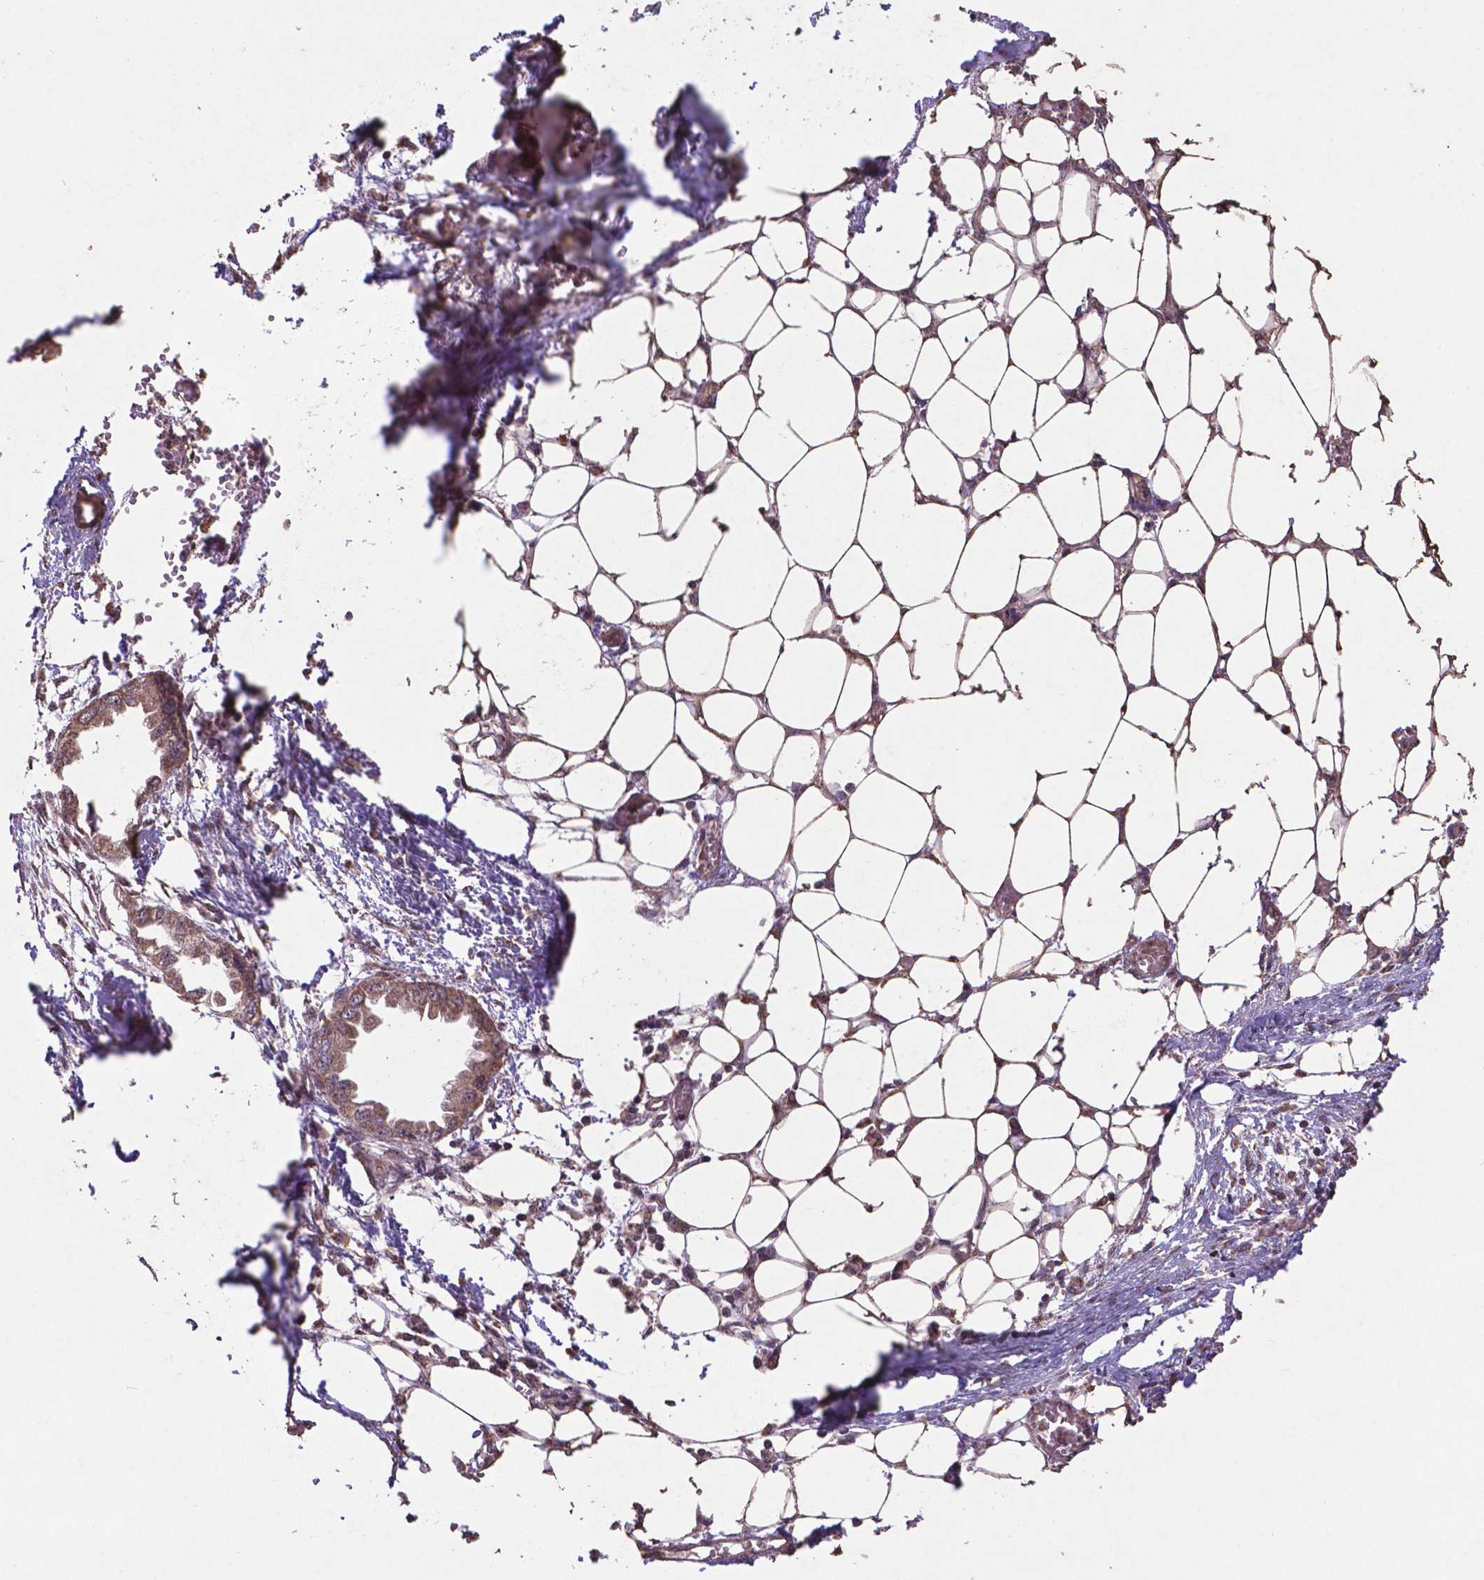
{"staining": {"intensity": "moderate", "quantity": ">75%", "location": "cytoplasmic/membranous"}, "tissue": "endometrial cancer", "cell_type": "Tumor cells", "image_type": "cancer", "snomed": [{"axis": "morphology", "description": "Adenocarcinoma, NOS"}, {"axis": "morphology", "description": "Adenocarcinoma, metastatic, NOS"}, {"axis": "topography", "description": "Adipose tissue"}, {"axis": "topography", "description": "Endometrium"}], "caption": "Immunohistochemical staining of metastatic adenocarcinoma (endometrial) exhibits moderate cytoplasmic/membranous protein staining in about >75% of tumor cells.", "gene": "DCAF1", "patient": {"sex": "female", "age": 67}}